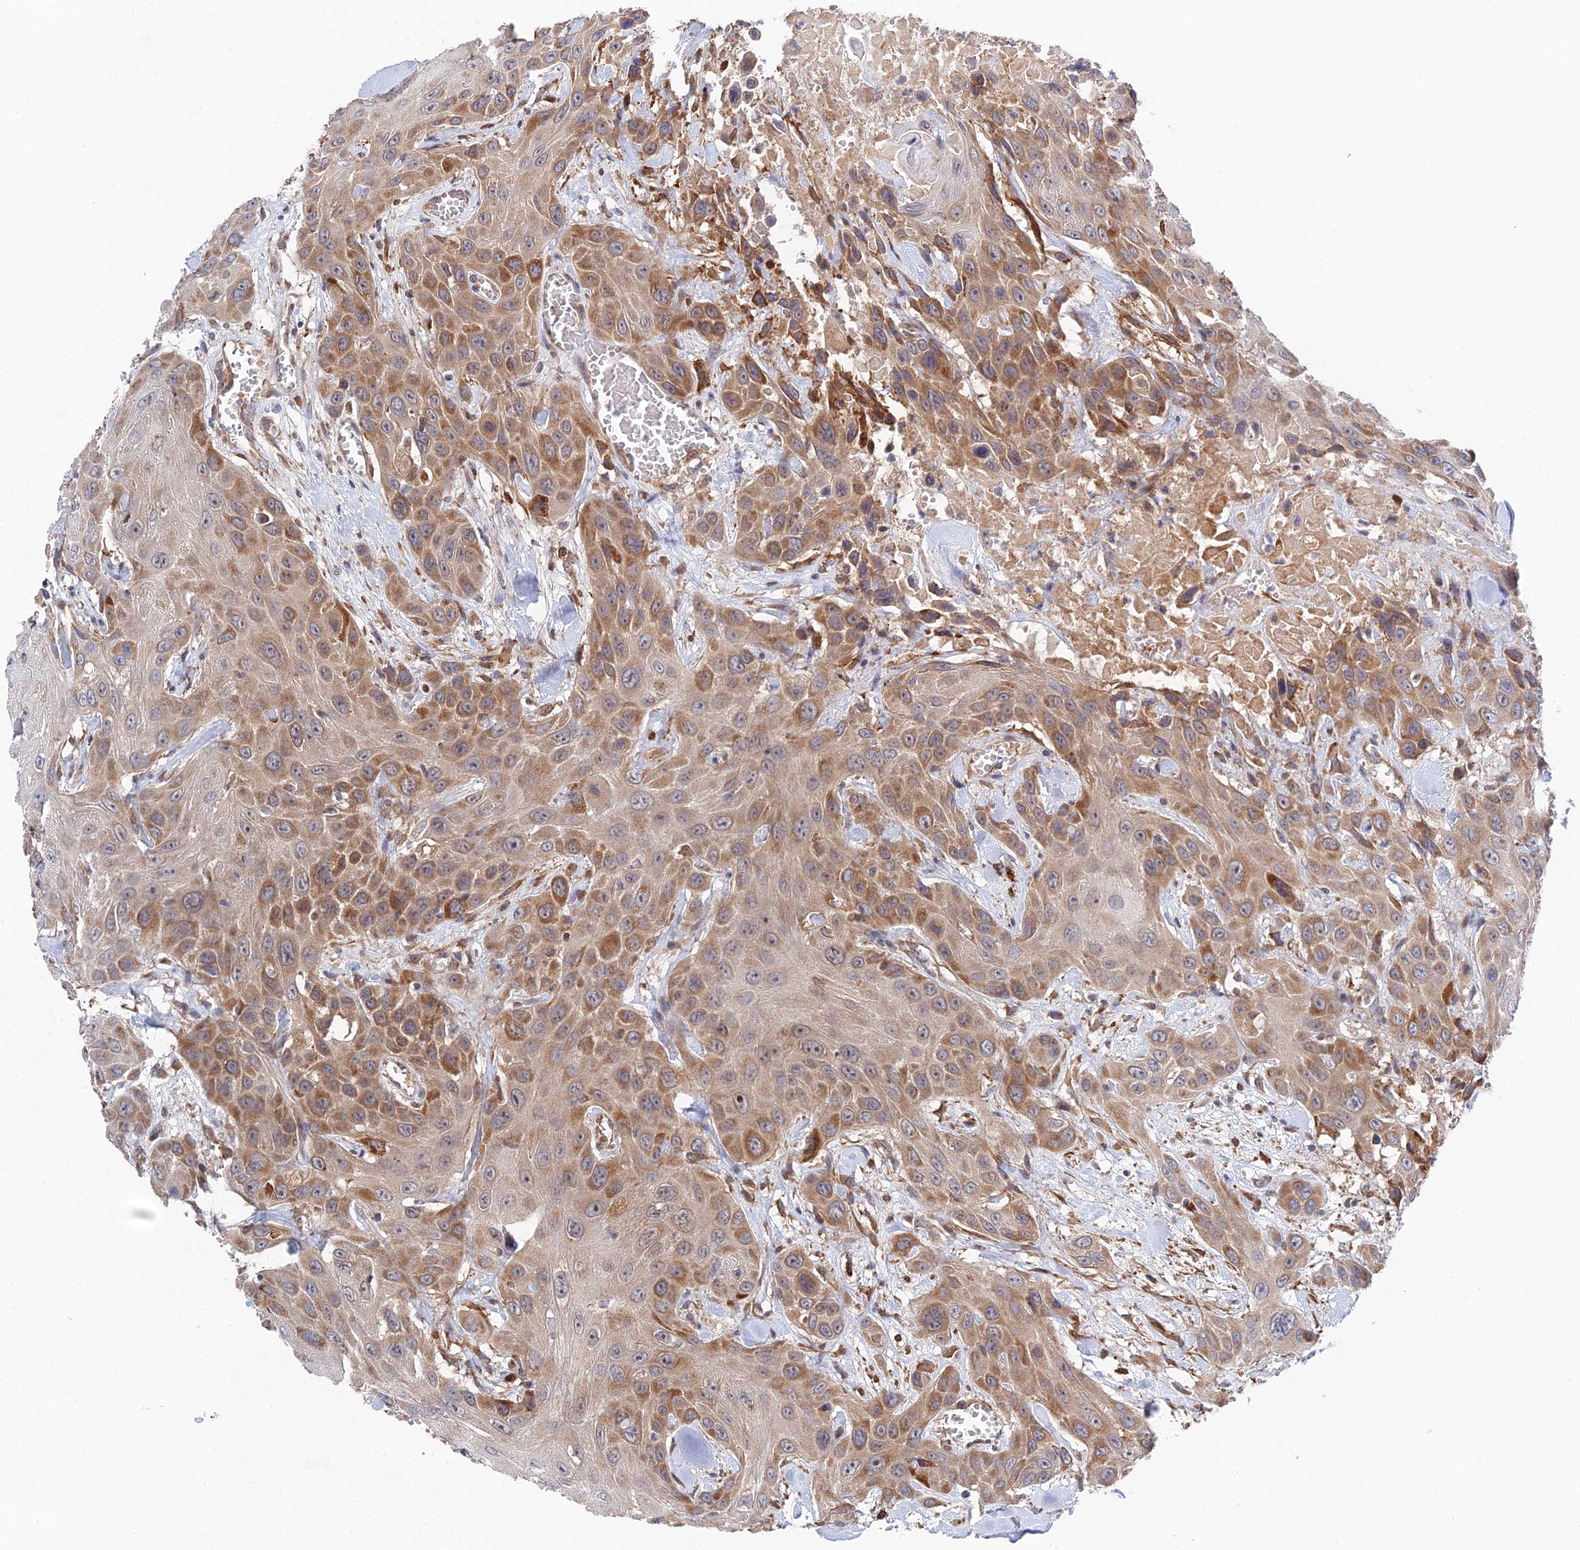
{"staining": {"intensity": "moderate", "quantity": "25%-75%", "location": "cytoplasmic/membranous"}, "tissue": "head and neck cancer", "cell_type": "Tumor cells", "image_type": "cancer", "snomed": [{"axis": "morphology", "description": "Squamous cell carcinoma, NOS"}, {"axis": "topography", "description": "Head-Neck"}], "caption": "Protein expression analysis of human head and neck squamous cell carcinoma reveals moderate cytoplasmic/membranous staining in about 25%-75% of tumor cells.", "gene": "ZNF320", "patient": {"sex": "male", "age": 81}}